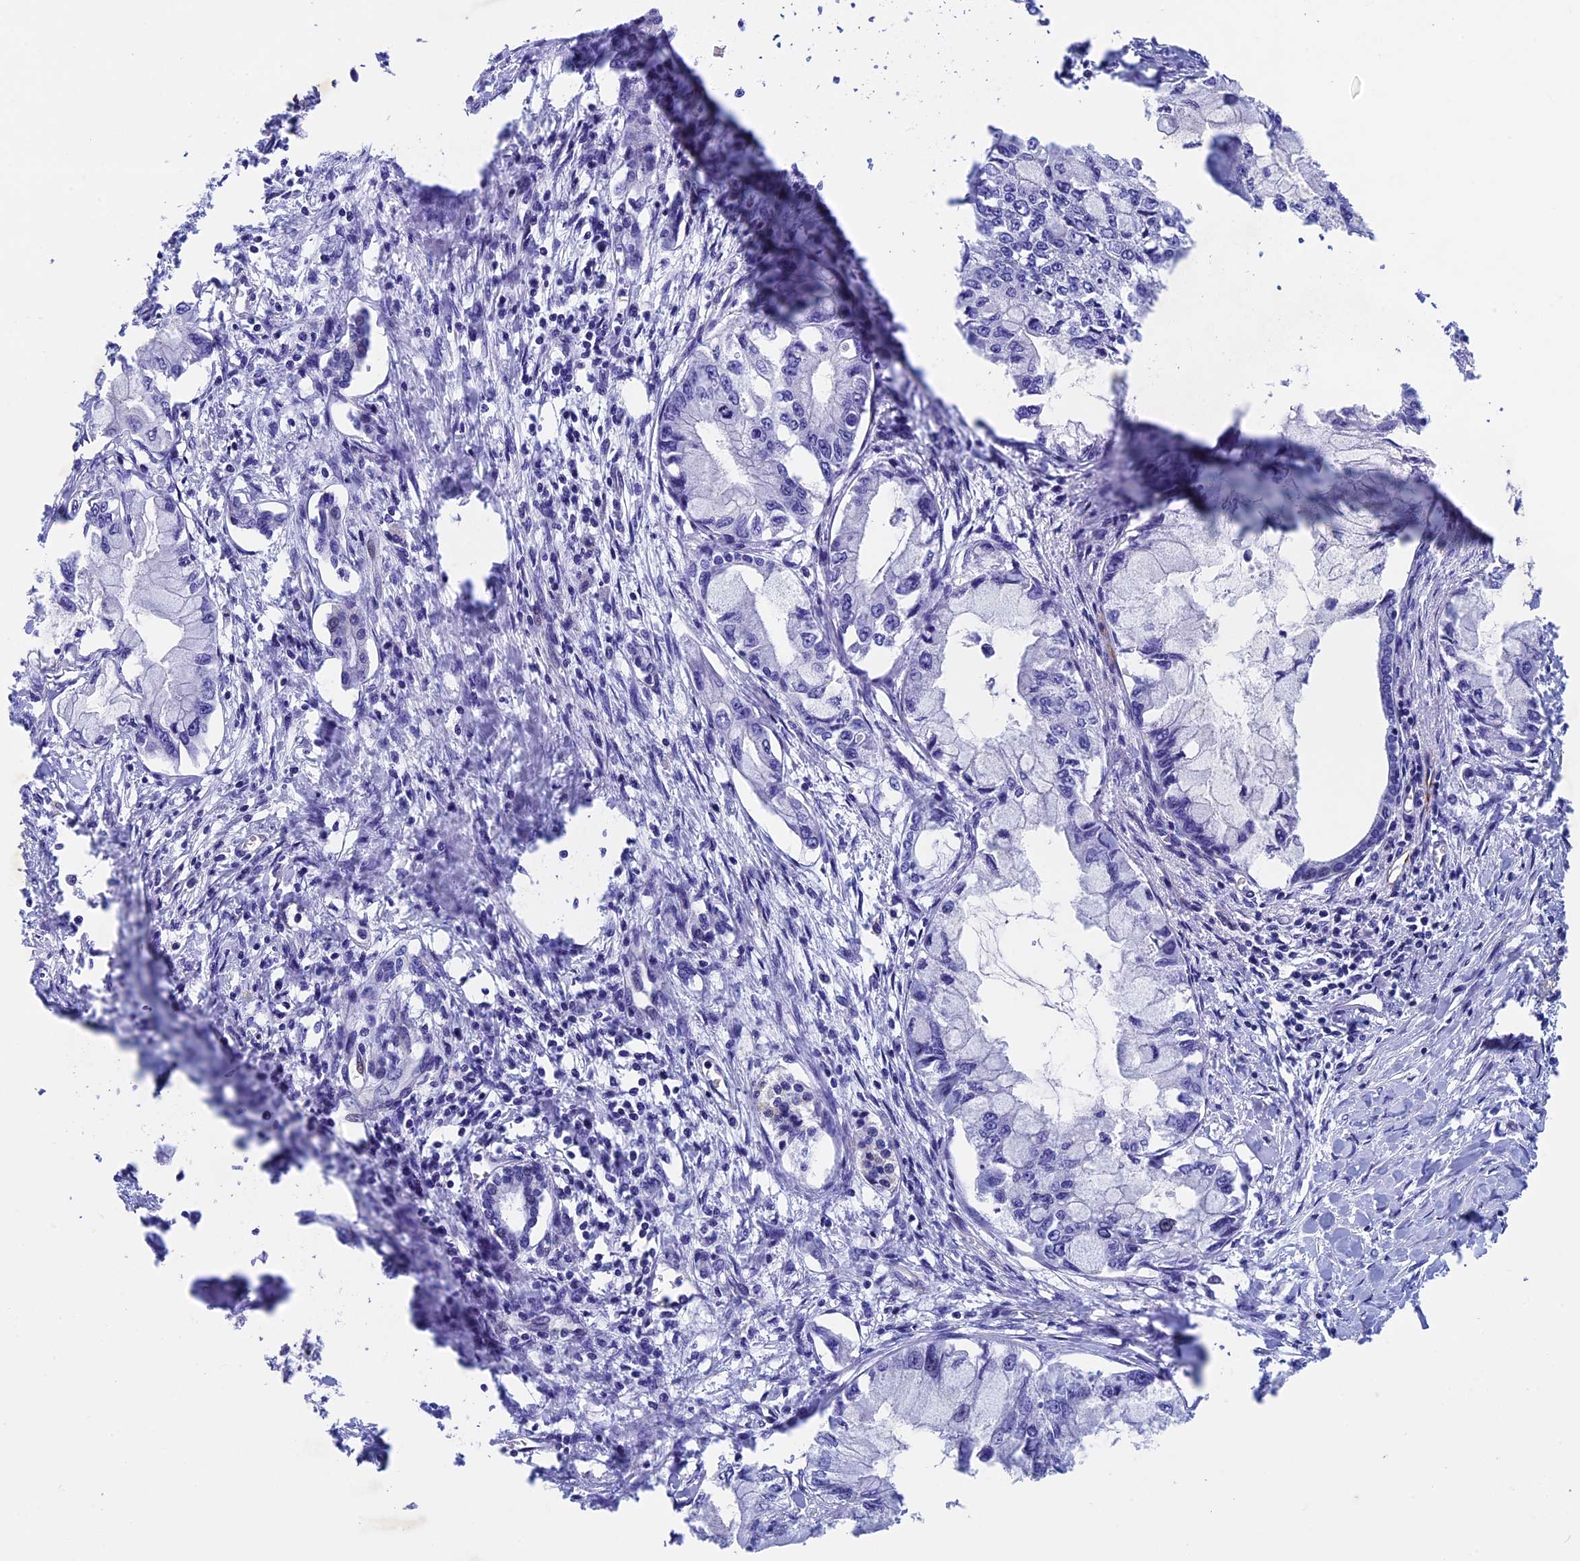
{"staining": {"intensity": "negative", "quantity": "none", "location": "none"}, "tissue": "pancreatic cancer", "cell_type": "Tumor cells", "image_type": "cancer", "snomed": [{"axis": "morphology", "description": "Adenocarcinoma, NOS"}, {"axis": "topography", "description": "Pancreas"}], "caption": "Immunohistochemistry photomicrograph of human adenocarcinoma (pancreatic) stained for a protein (brown), which demonstrates no positivity in tumor cells.", "gene": "INSYN1", "patient": {"sex": "male", "age": 48}}